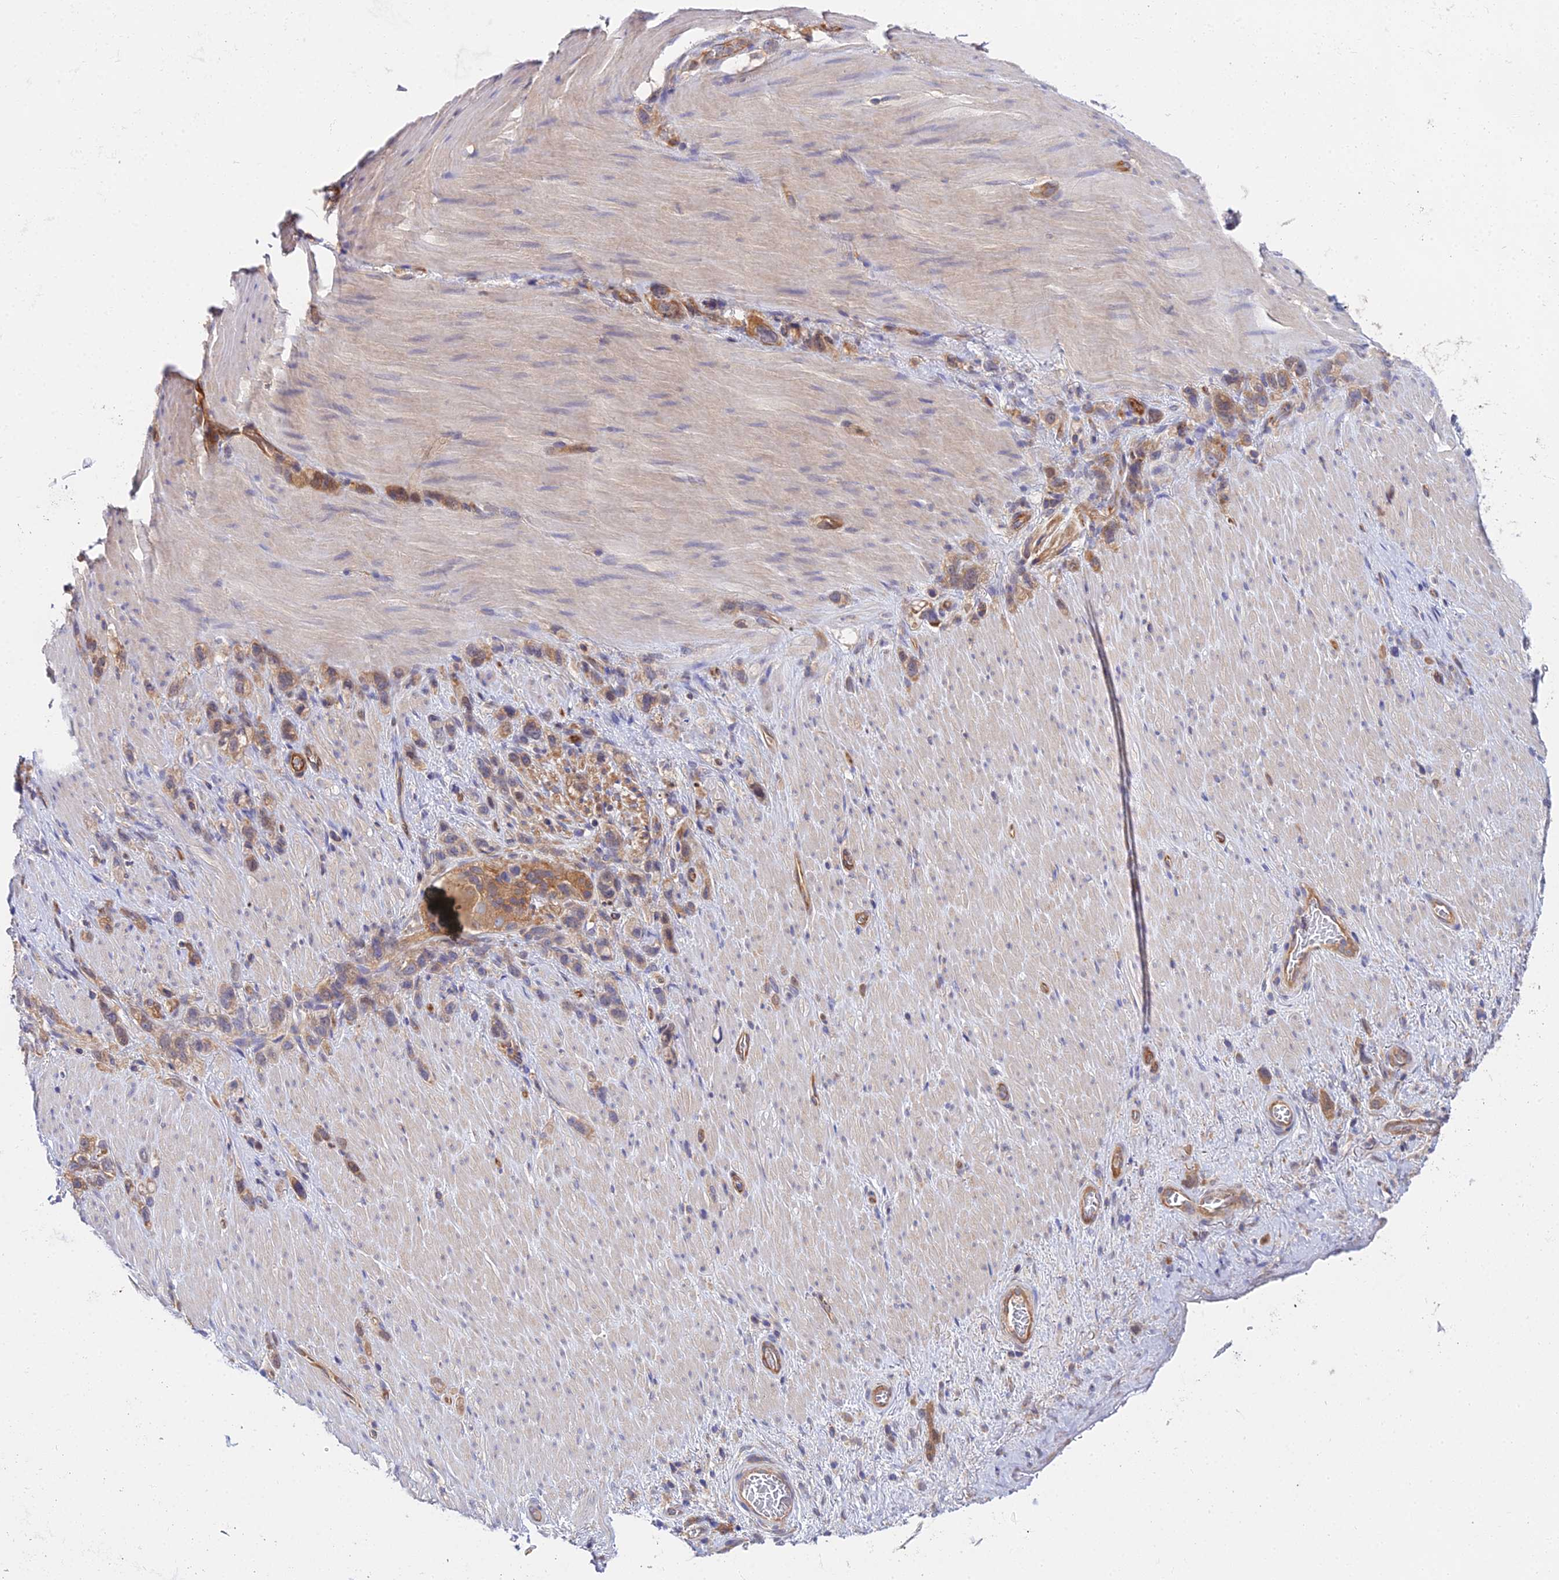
{"staining": {"intensity": "moderate", "quantity": ">75%", "location": "cytoplasmic/membranous"}, "tissue": "stomach cancer", "cell_type": "Tumor cells", "image_type": "cancer", "snomed": [{"axis": "morphology", "description": "Adenocarcinoma, NOS"}, {"axis": "topography", "description": "Stomach"}], "caption": "DAB immunohistochemical staining of stomach cancer (adenocarcinoma) displays moderate cytoplasmic/membranous protein positivity in about >75% of tumor cells.", "gene": "PPP2R2C", "patient": {"sex": "female", "age": 65}}